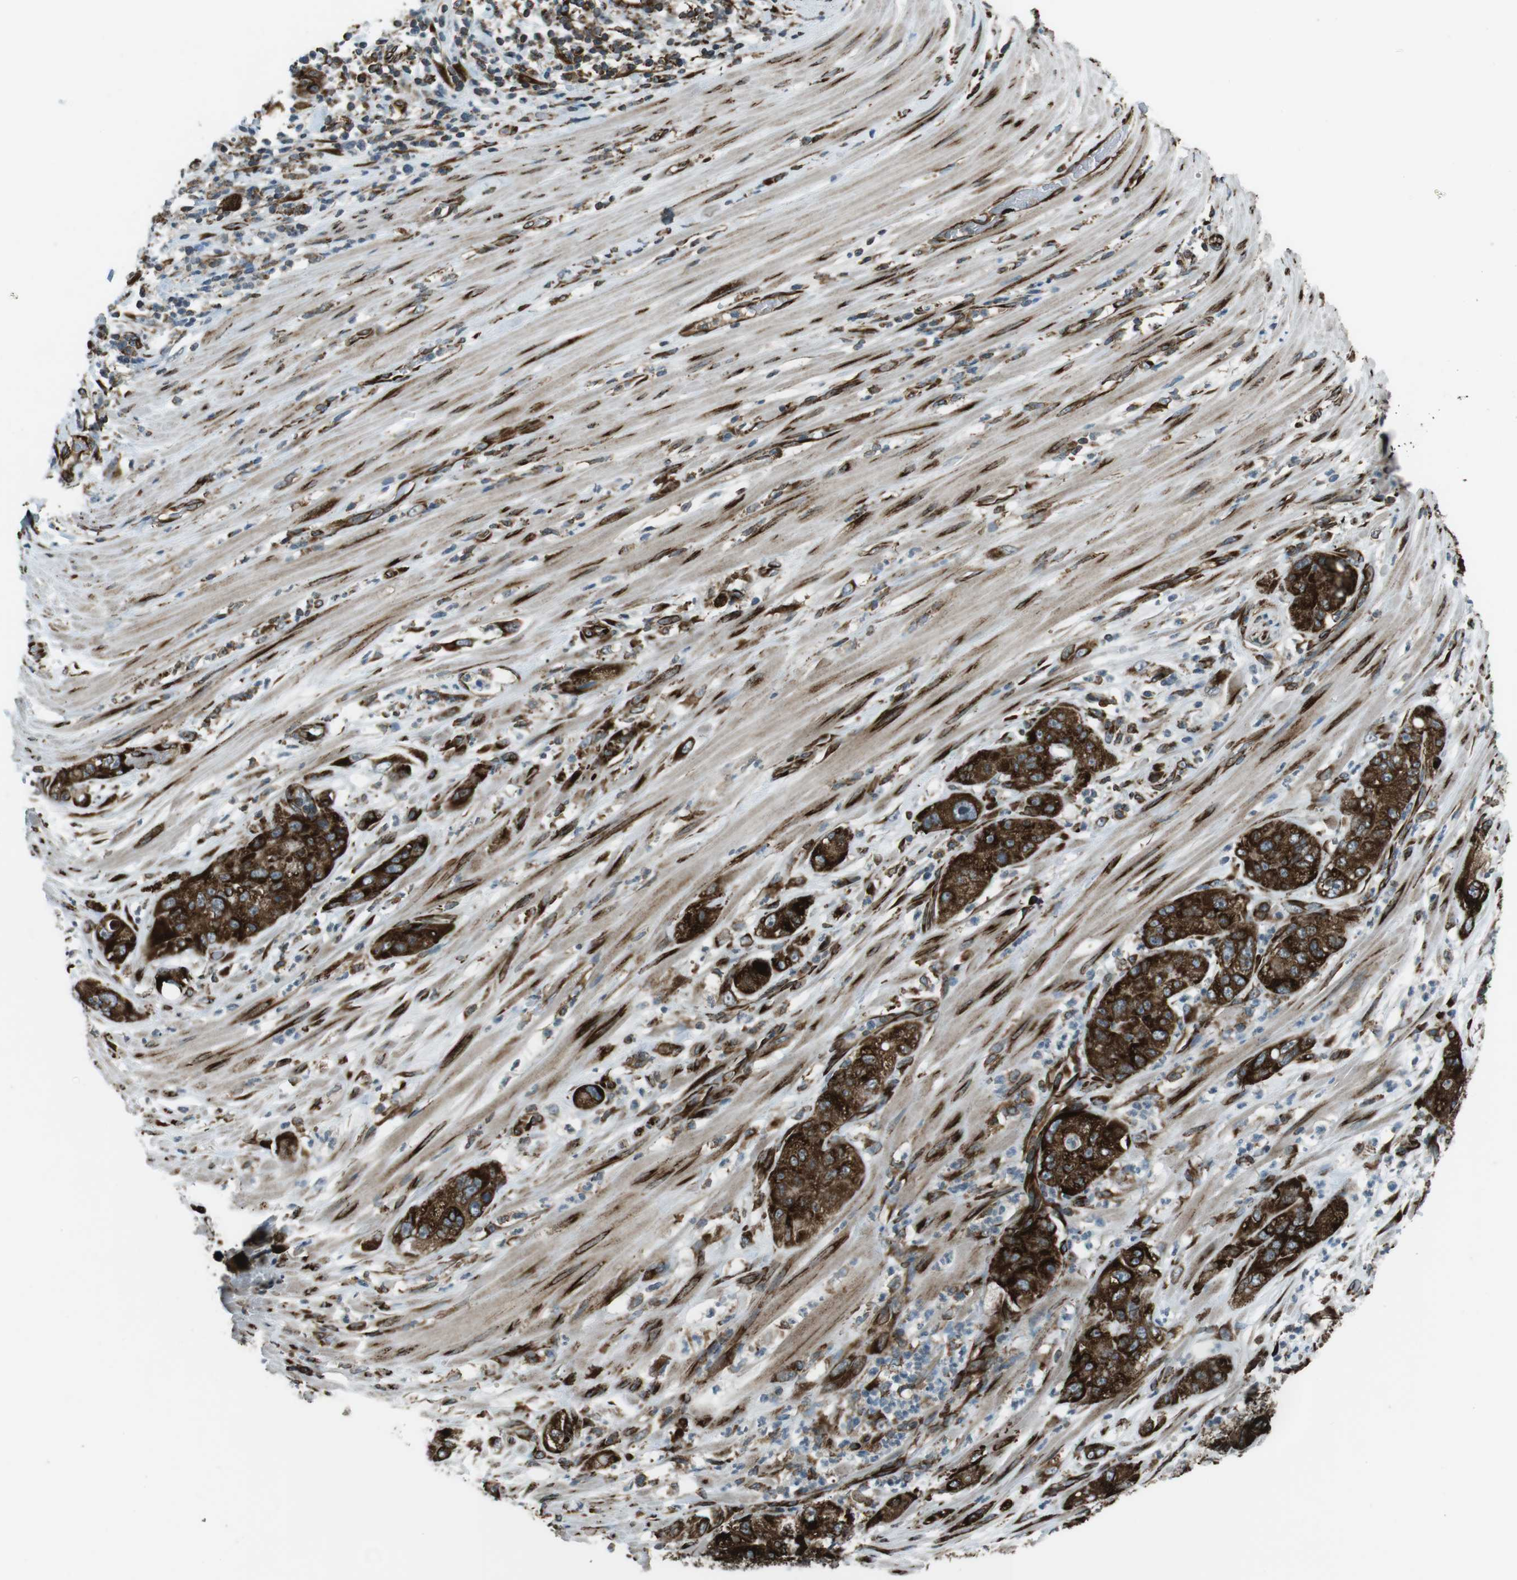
{"staining": {"intensity": "strong", "quantity": ">75%", "location": "cytoplasmic/membranous"}, "tissue": "pancreatic cancer", "cell_type": "Tumor cells", "image_type": "cancer", "snomed": [{"axis": "morphology", "description": "Adenocarcinoma, NOS"}, {"axis": "topography", "description": "Pancreas"}], "caption": "This histopathology image exhibits IHC staining of human adenocarcinoma (pancreatic), with high strong cytoplasmic/membranous staining in approximately >75% of tumor cells.", "gene": "KTN1", "patient": {"sex": "female", "age": 78}}